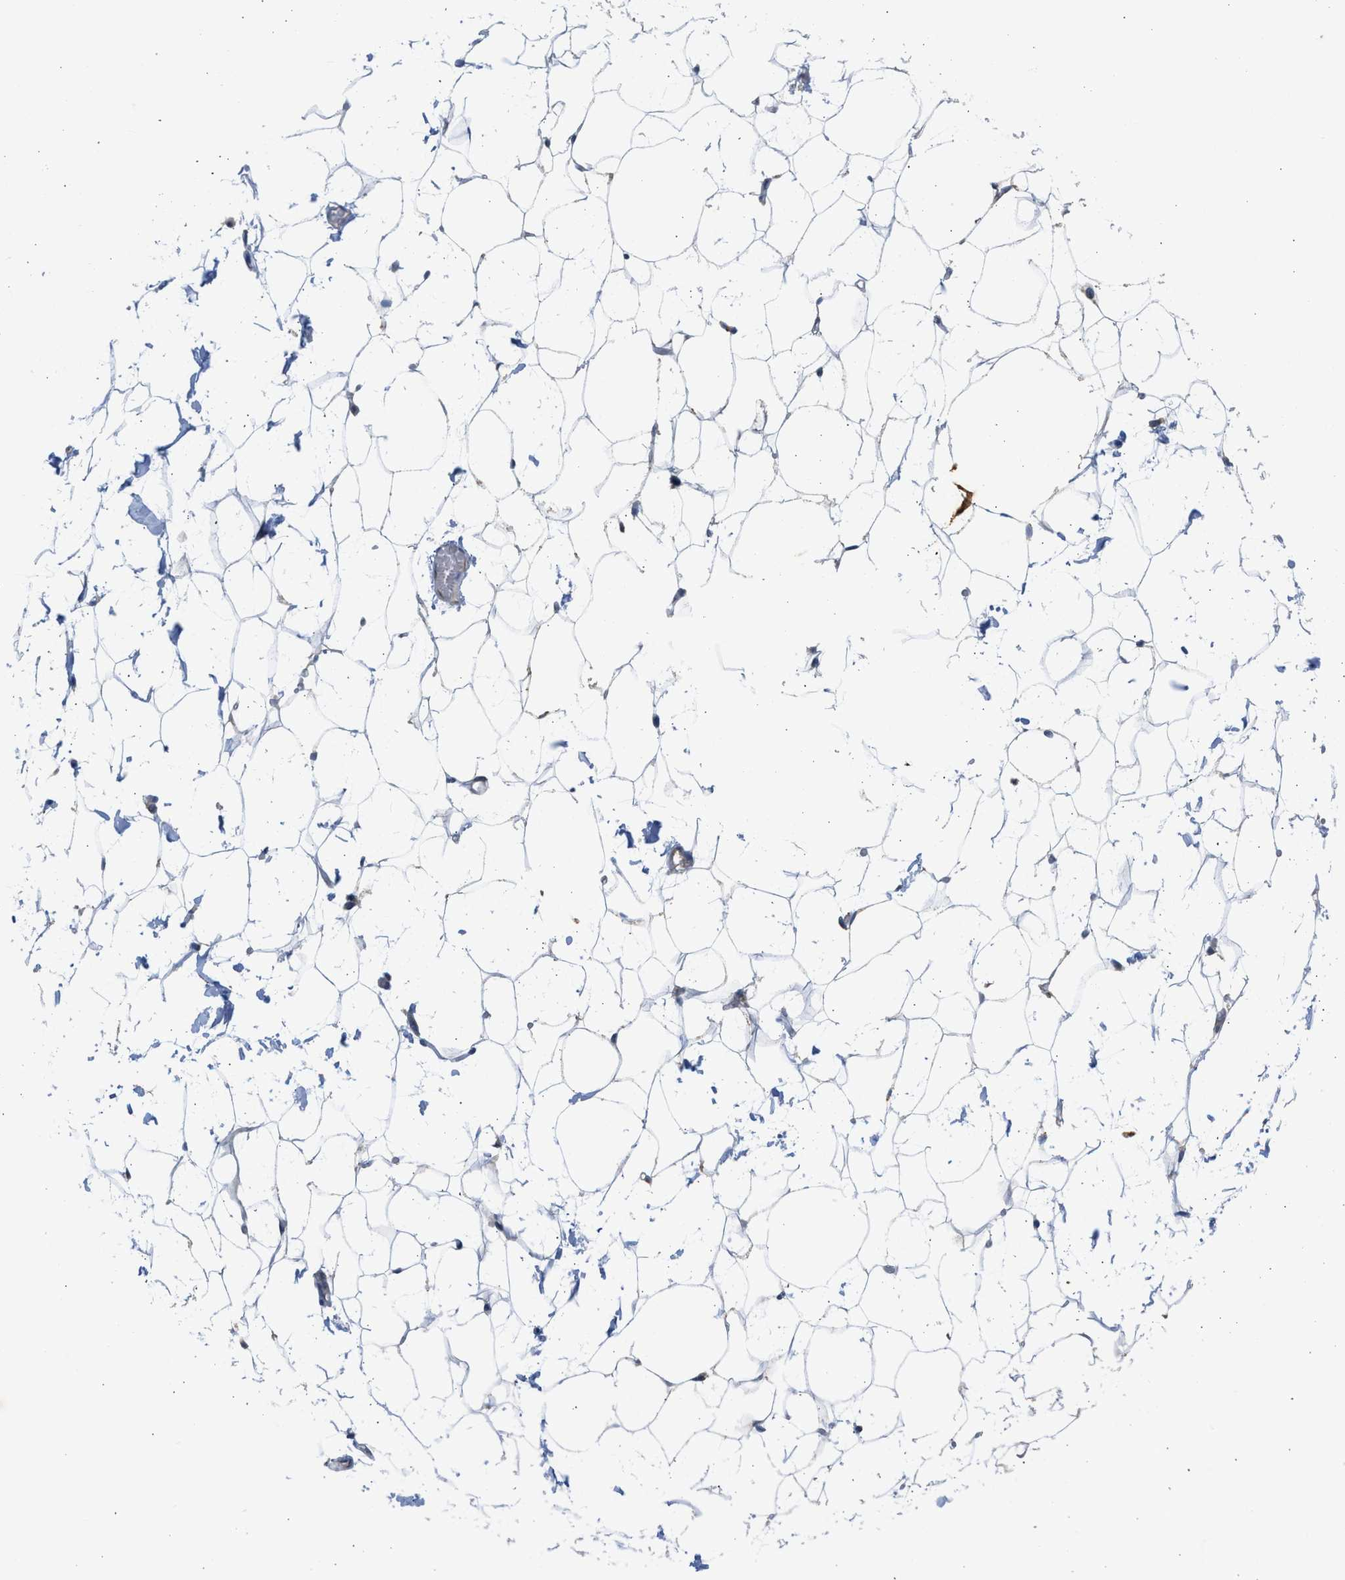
{"staining": {"intensity": "negative", "quantity": "none", "location": "none"}, "tissue": "adipose tissue", "cell_type": "Adipocytes", "image_type": "normal", "snomed": [{"axis": "morphology", "description": "Normal tissue, NOS"}, {"axis": "topography", "description": "Breast"}, {"axis": "topography", "description": "Soft tissue"}], "caption": "The image shows no significant staining in adipocytes of adipose tissue.", "gene": "CYP1A1", "patient": {"sex": "female", "age": 75}}